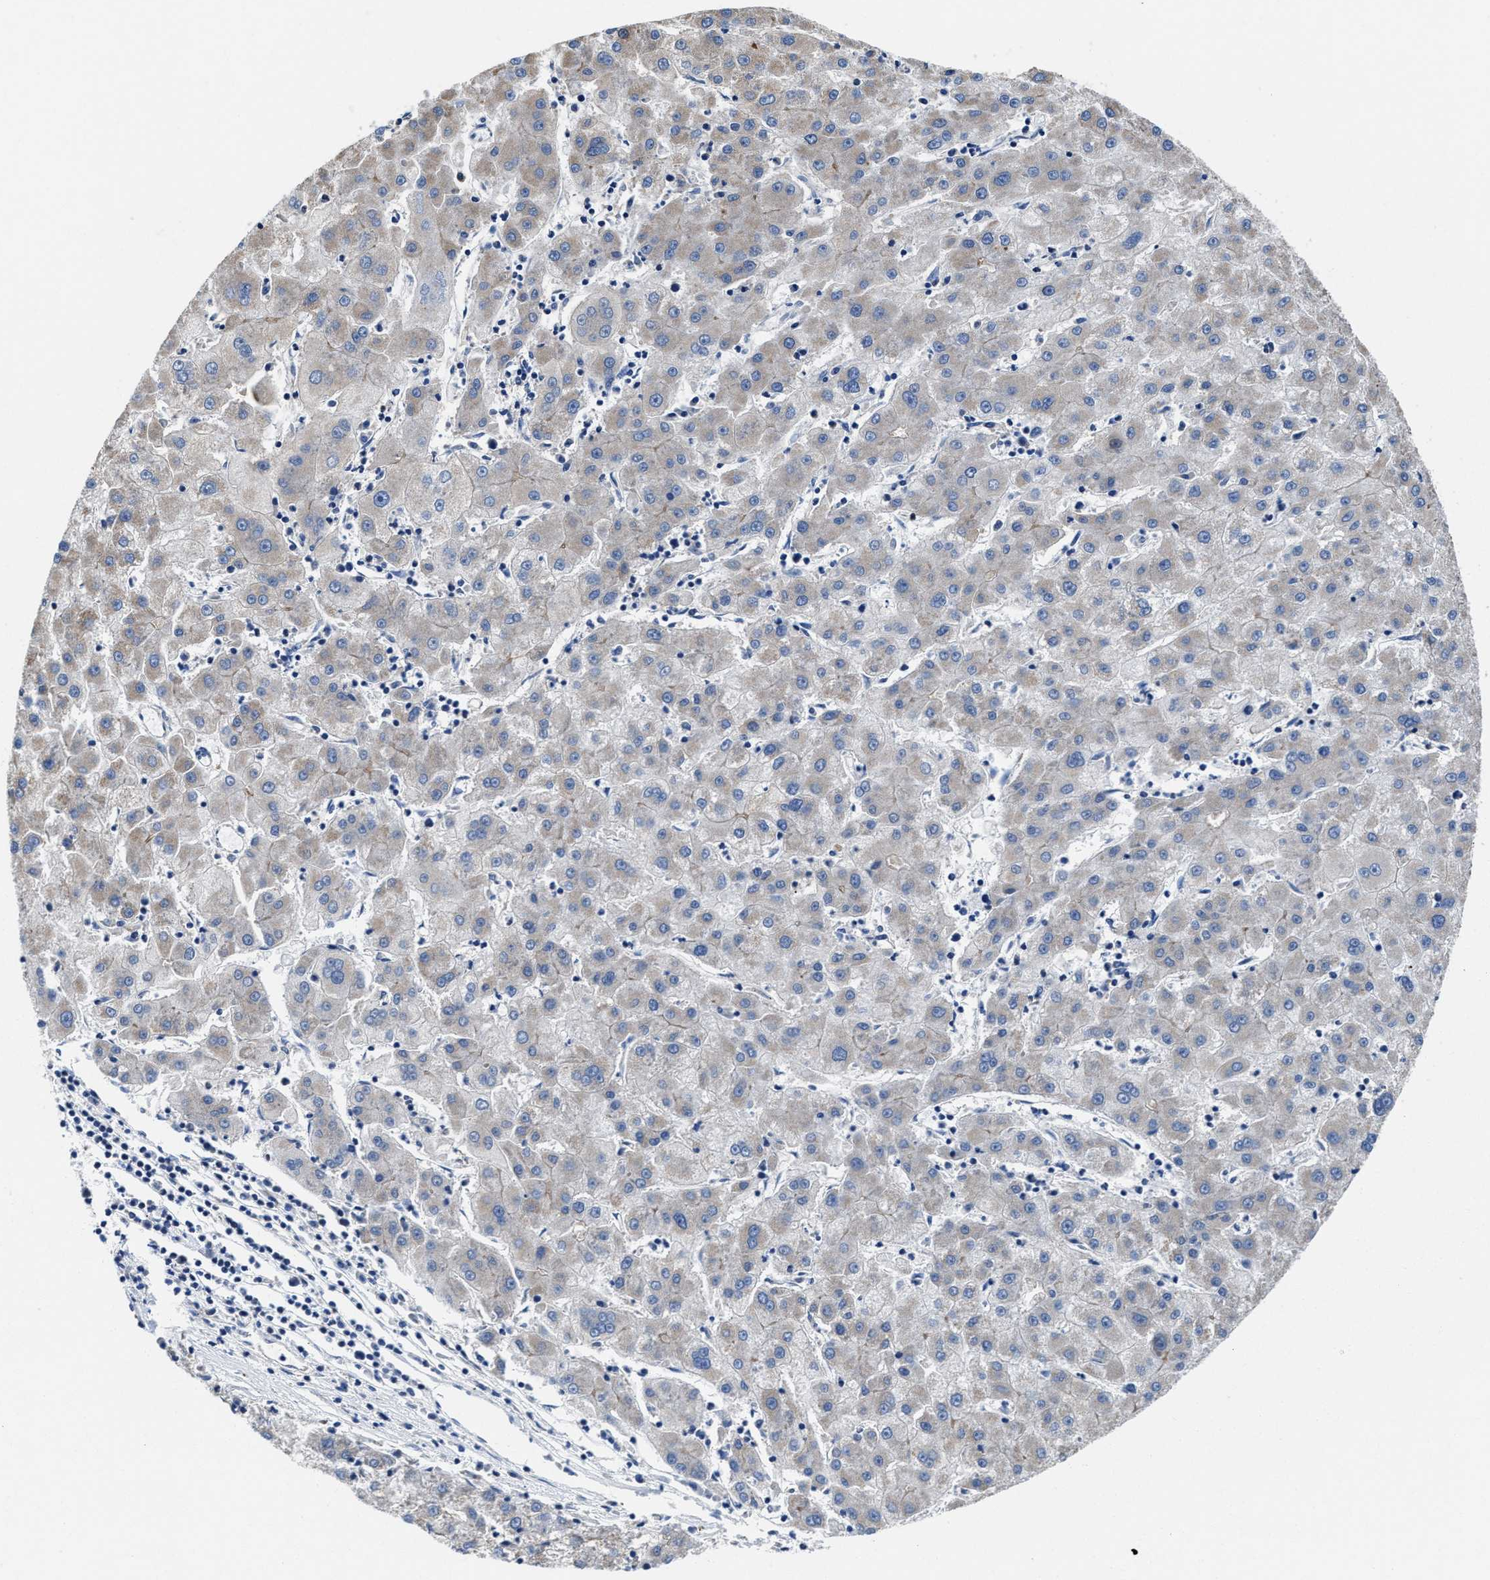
{"staining": {"intensity": "weak", "quantity": "<25%", "location": "cytoplasmic/membranous"}, "tissue": "liver cancer", "cell_type": "Tumor cells", "image_type": "cancer", "snomed": [{"axis": "morphology", "description": "Carcinoma, Hepatocellular, NOS"}, {"axis": "topography", "description": "Liver"}], "caption": "DAB (3,3'-diaminobenzidine) immunohistochemical staining of liver cancer reveals no significant positivity in tumor cells.", "gene": "TMEM30A", "patient": {"sex": "male", "age": 72}}